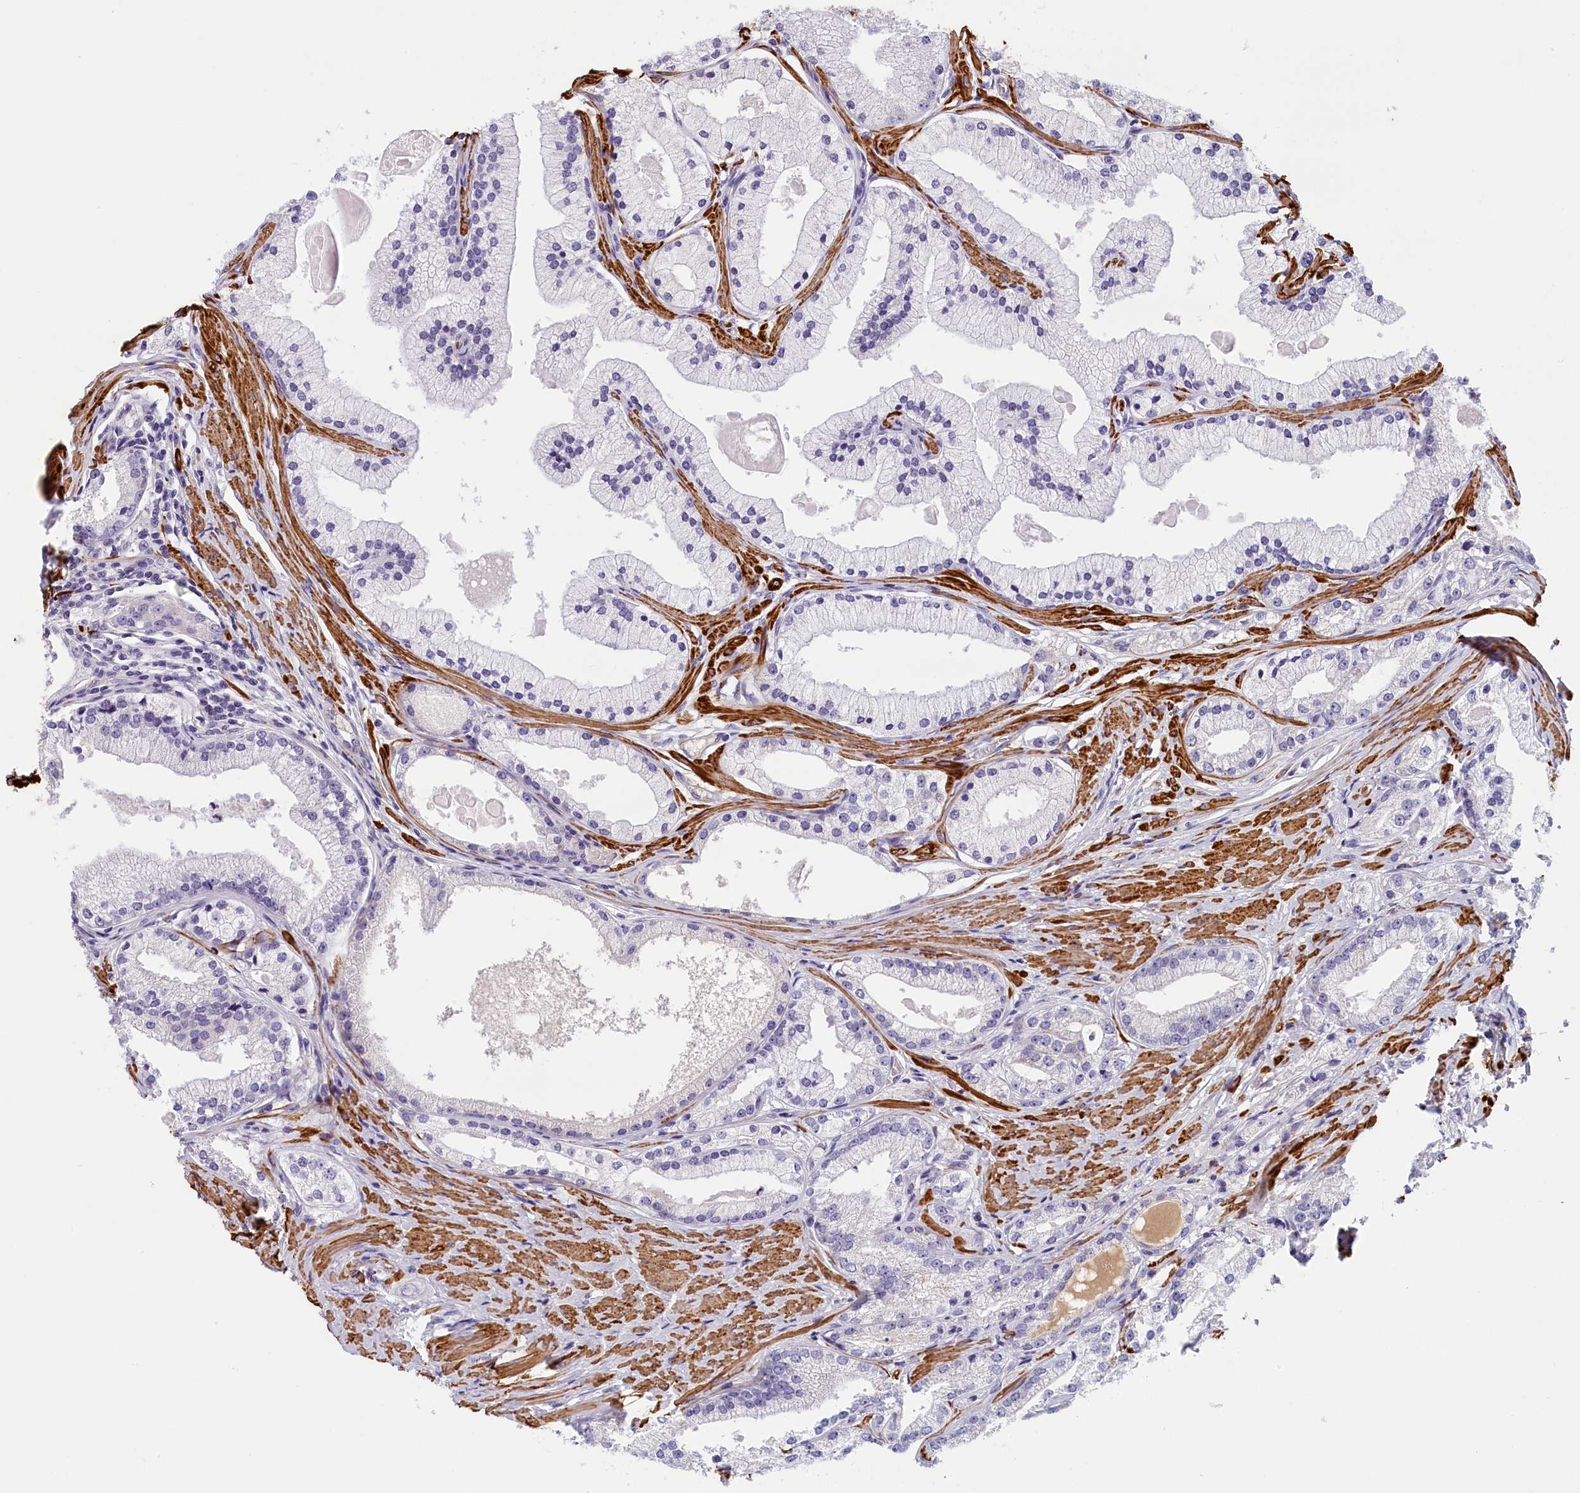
{"staining": {"intensity": "negative", "quantity": "none", "location": "none"}, "tissue": "prostate cancer", "cell_type": "Tumor cells", "image_type": "cancer", "snomed": [{"axis": "morphology", "description": "Adenocarcinoma, Low grade"}, {"axis": "topography", "description": "Prostate"}], "caption": "Immunohistochemical staining of prostate cancer shows no significant expression in tumor cells.", "gene": "BCL2L13", "patient": {"sex": "male", "age": 57}}